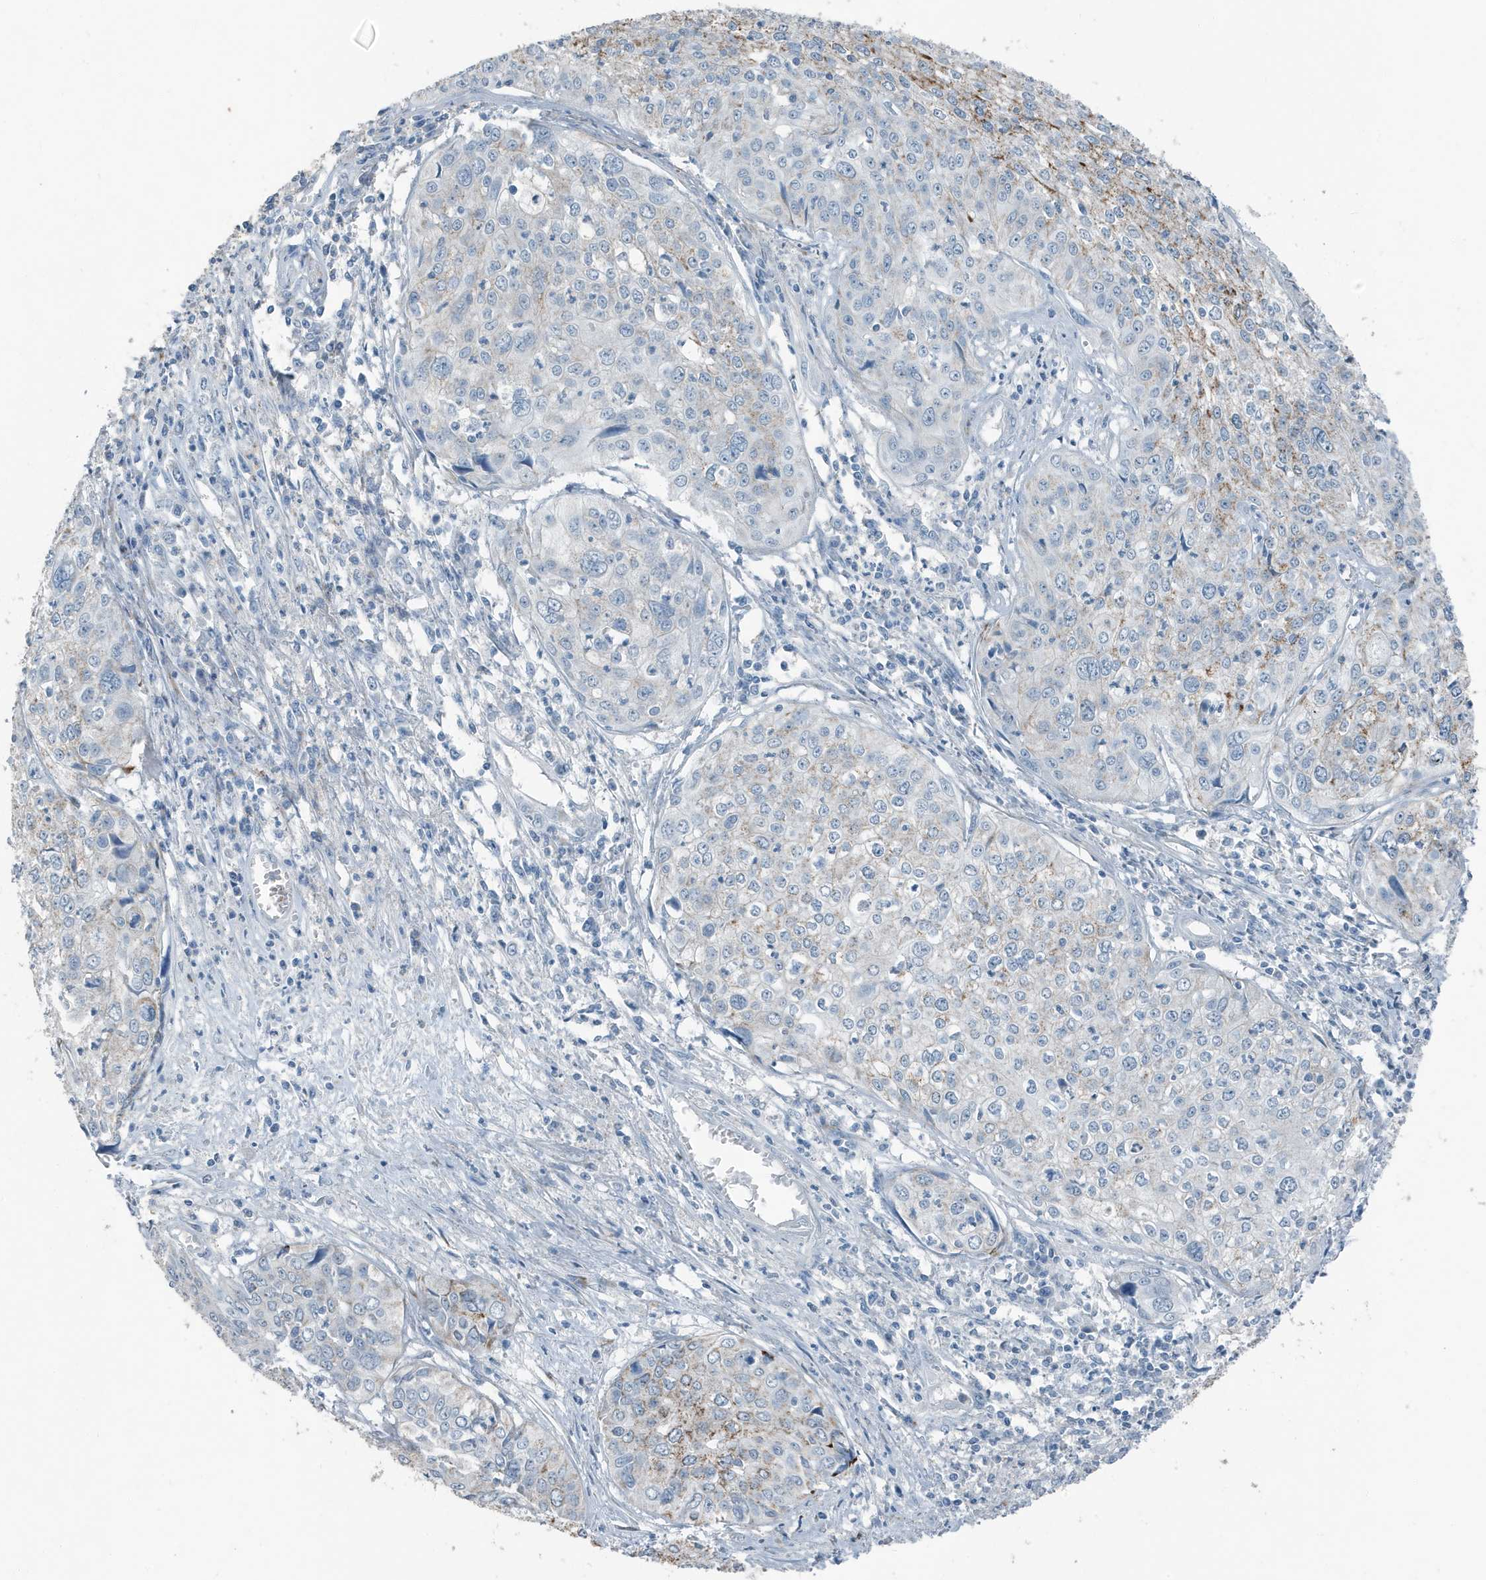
{"staining": {"intensity": "moderate", "quantity": "<25%", "location": "cytoplasmic/membranous"}, "tissue": "cervical cancer", "cell_type": "Tumor cells", "image_type": "cancer", "snomed": [{"axis": "morphology", "description": "Squamous cell carcinoma, NOS"}, {"axis": "topography", "description": "Cervix"}], "caption": "Protein staining of cervical cancer (squamous cell carcinoma) tissue displays moderate cytoplasmic/membranous staining in approximately <25% of tumor cells.", "gene": "FAM162A", "patient": {"sex": "female", "age": 31}}